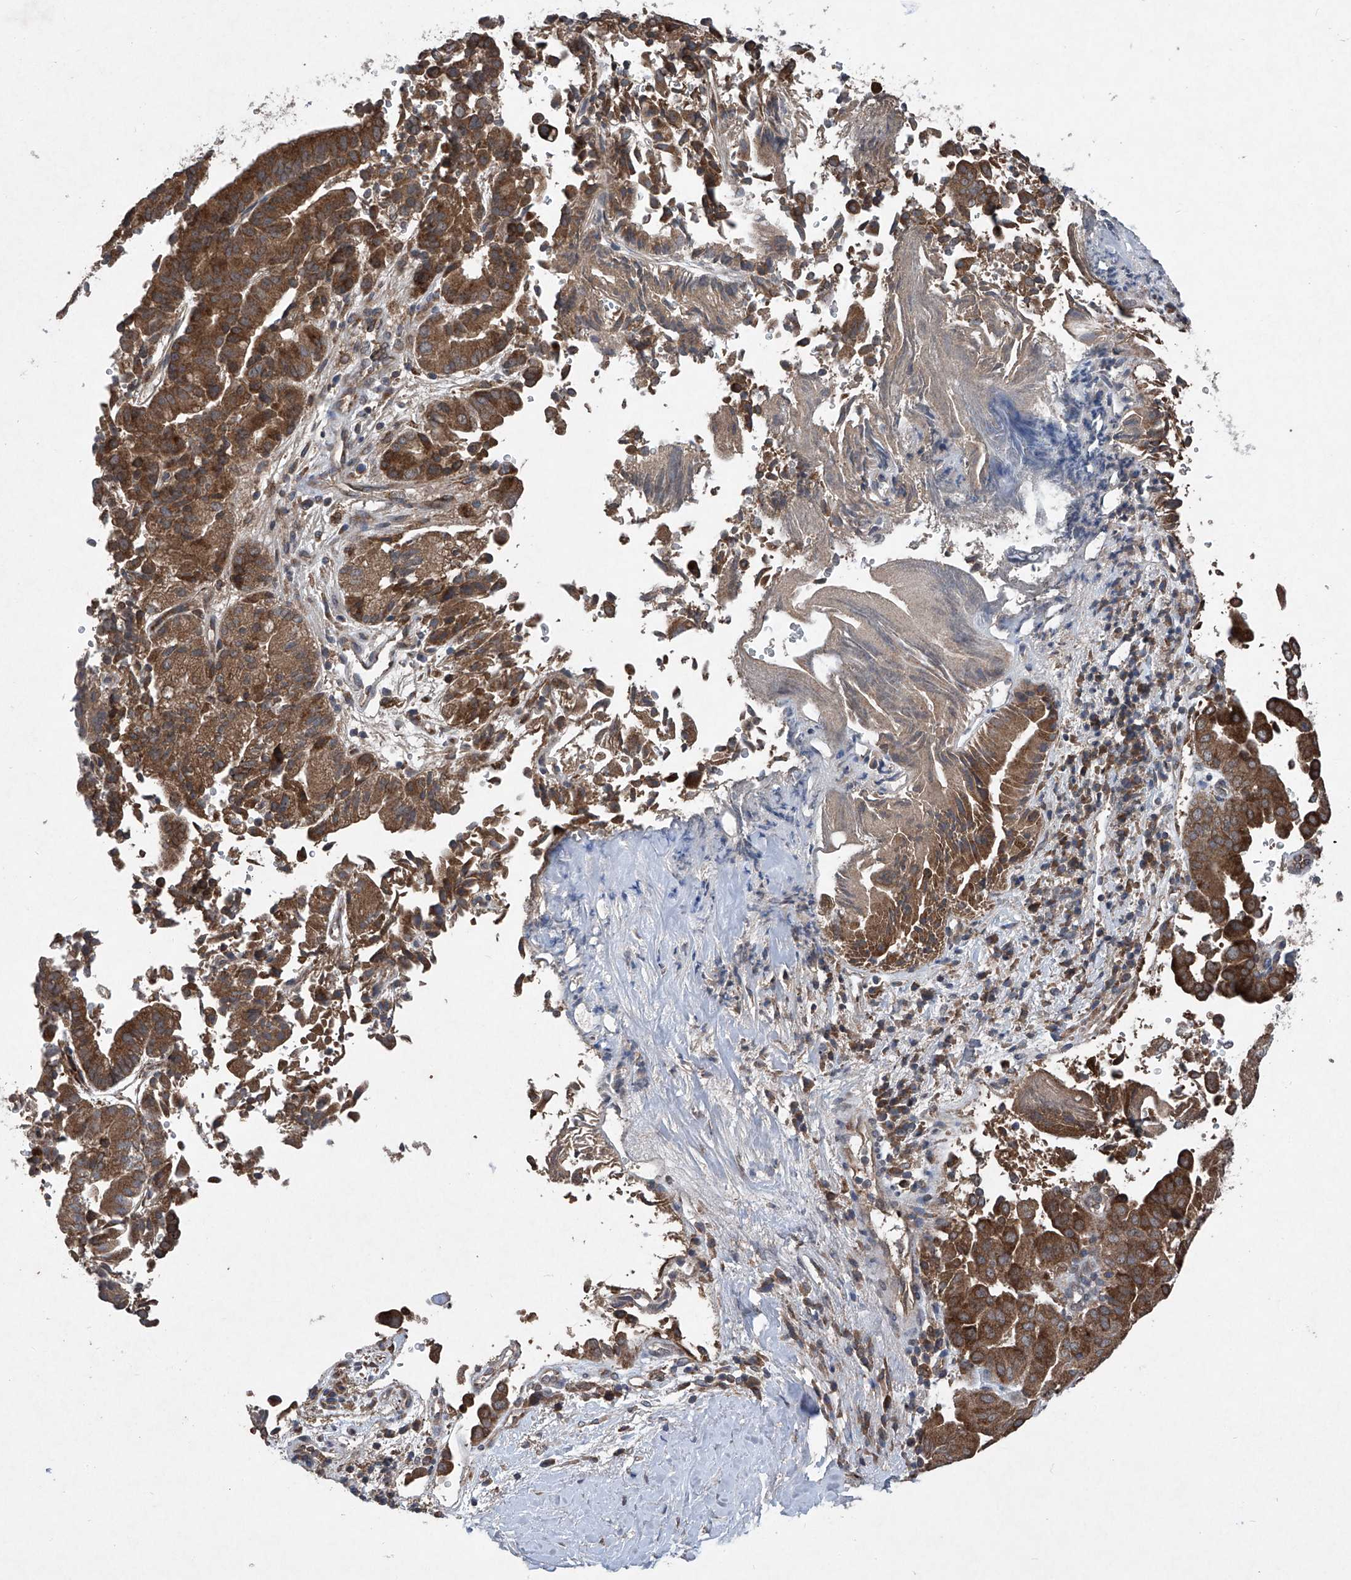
{"staining": {"intensity": "strong", "quantity": ">75%", "location": "cytoplasmic/membranous"}, "tissue": "liver cancer", "cell_type": "Tumor cells", "image_type": "cancer", "snomed": [{"axis": "morphology", "description": "Cholangiocarcinoma"}, {"axis": "topography", "description": "Liver"}], "caption": "Liver cholangiocarcinoma stained with a brown dye exhibits strong cytoplasmic/membranous positive positivity in about >75% of tumor cells.", "gene": "SUMF2", "patient": {"sex": "female", "age": 75}}